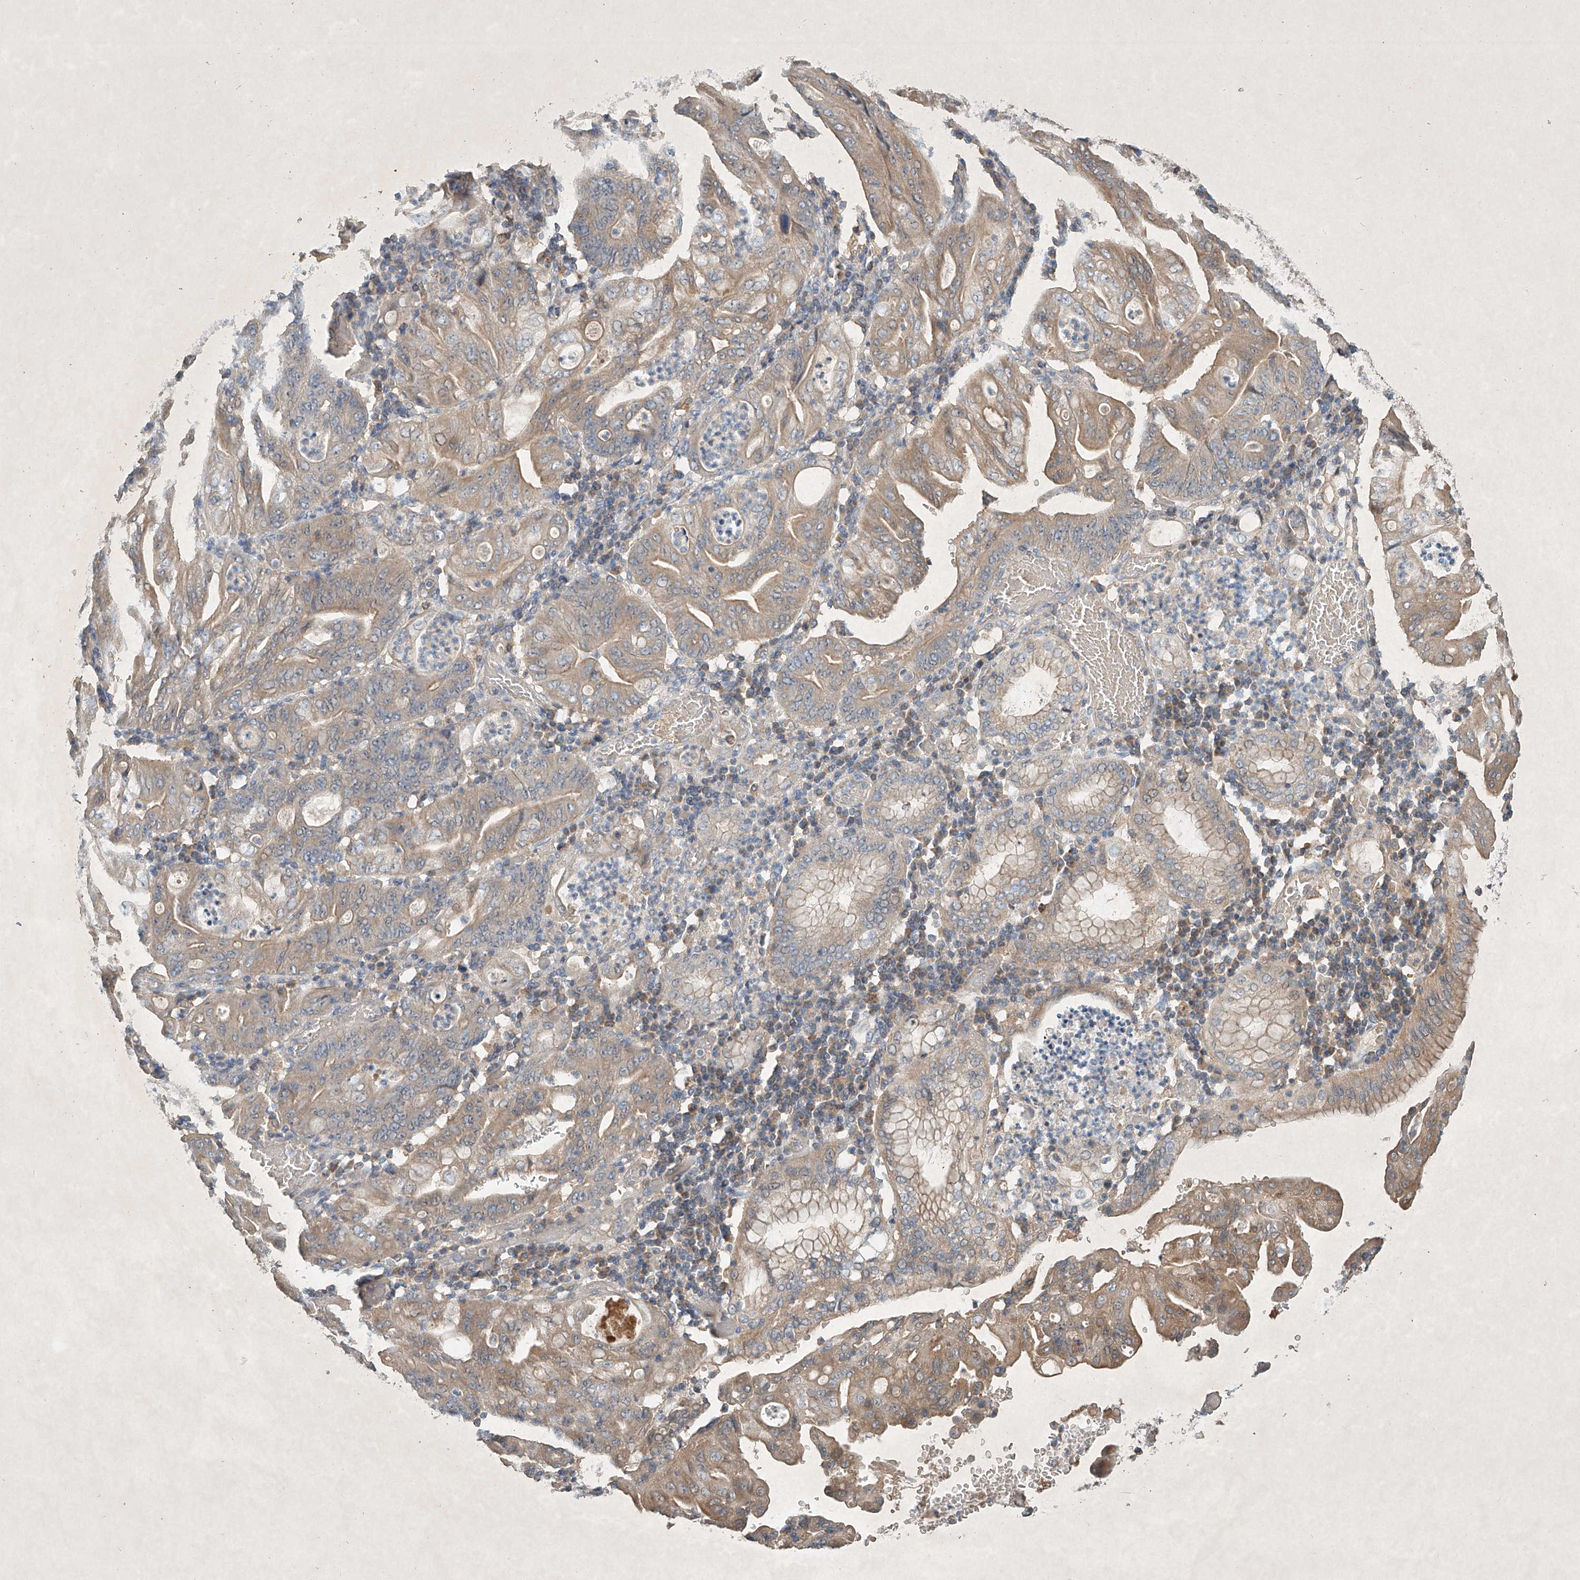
{"staining": {"intensity": "moderate", "quantity": ">75%", "location": "cytoplasmic/membranous"}, "tissue": "stomach cancer", "cell_type": "Tumor cells", "image_type": "cancer", "snomed": [{"axis": "morphology", "description": "Adenocarcinoma, NOS"}, {"axis": "topography", "description": "Stomach"}], "caption": "Adenocarcinoma (stomach) was stained to show a protein in brown. There is medium levels of moderate cytoplasmic/membranous staining in approximately >75% of tumor cells.", "gene": "GNB1L", "patient": {"sex": "female", "age": 73}}